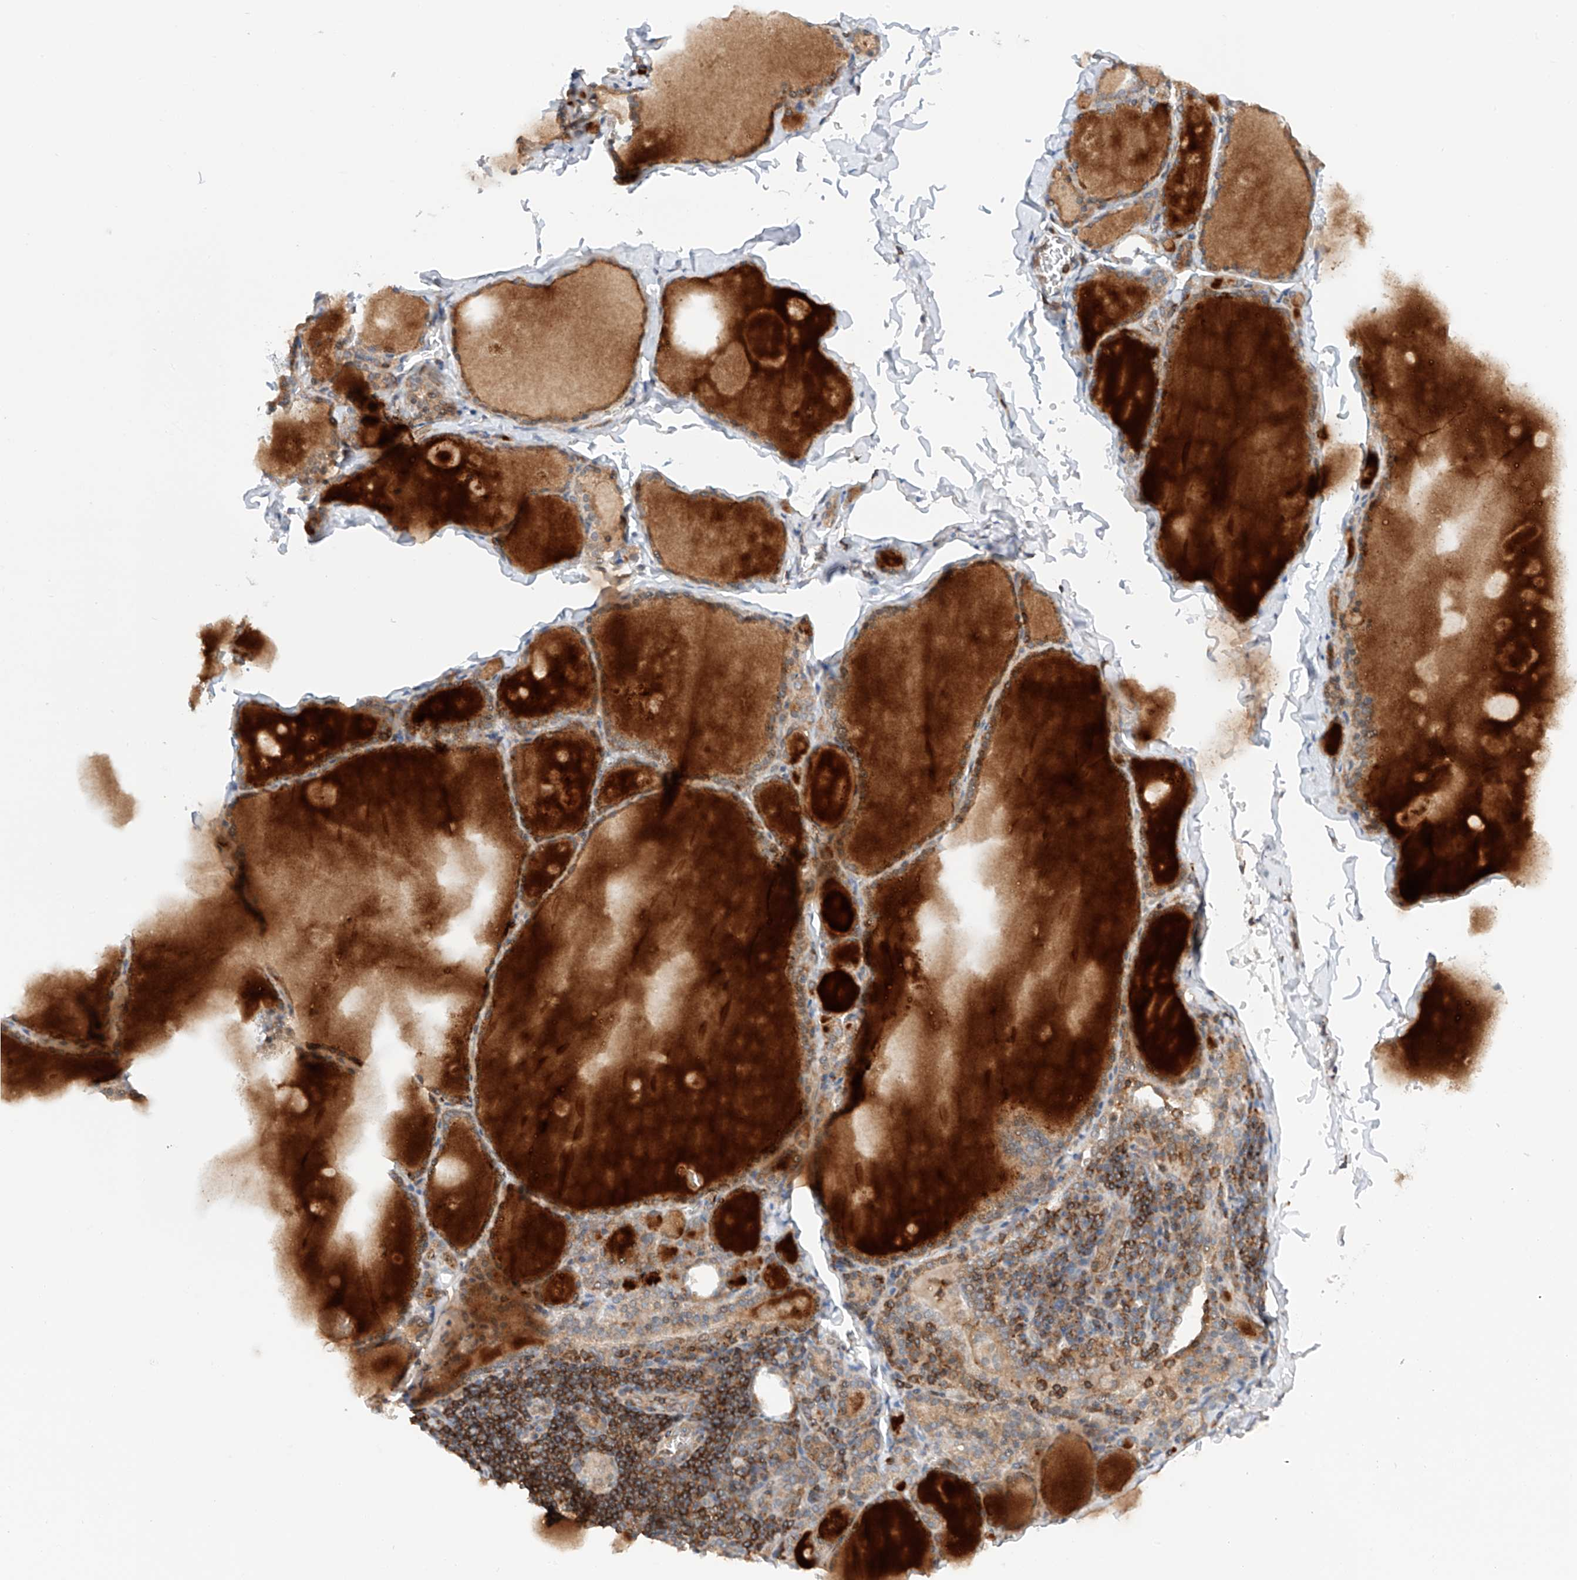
{"staining": {"intensity": "moderate", "quantity": ">75%", "location": "cytoplasmic/membranous"}, "tissue": "thyroid gland", "cell_type": "Glandular cells", "image_type": "normal", "snomed": [{"axis": "morphology", "description": "Normal tissue, NOS"}, {"axis": "topography", "description": "Thyroid gland"}], "caption": "Protein expression by IHC displays moderate cytoplasmic/membranous positivity in approximately >75% of glandular cells in unremarkable thyroid gland.", "gene": "MFN2", "patient": {"sex": "male", "age": 56}}